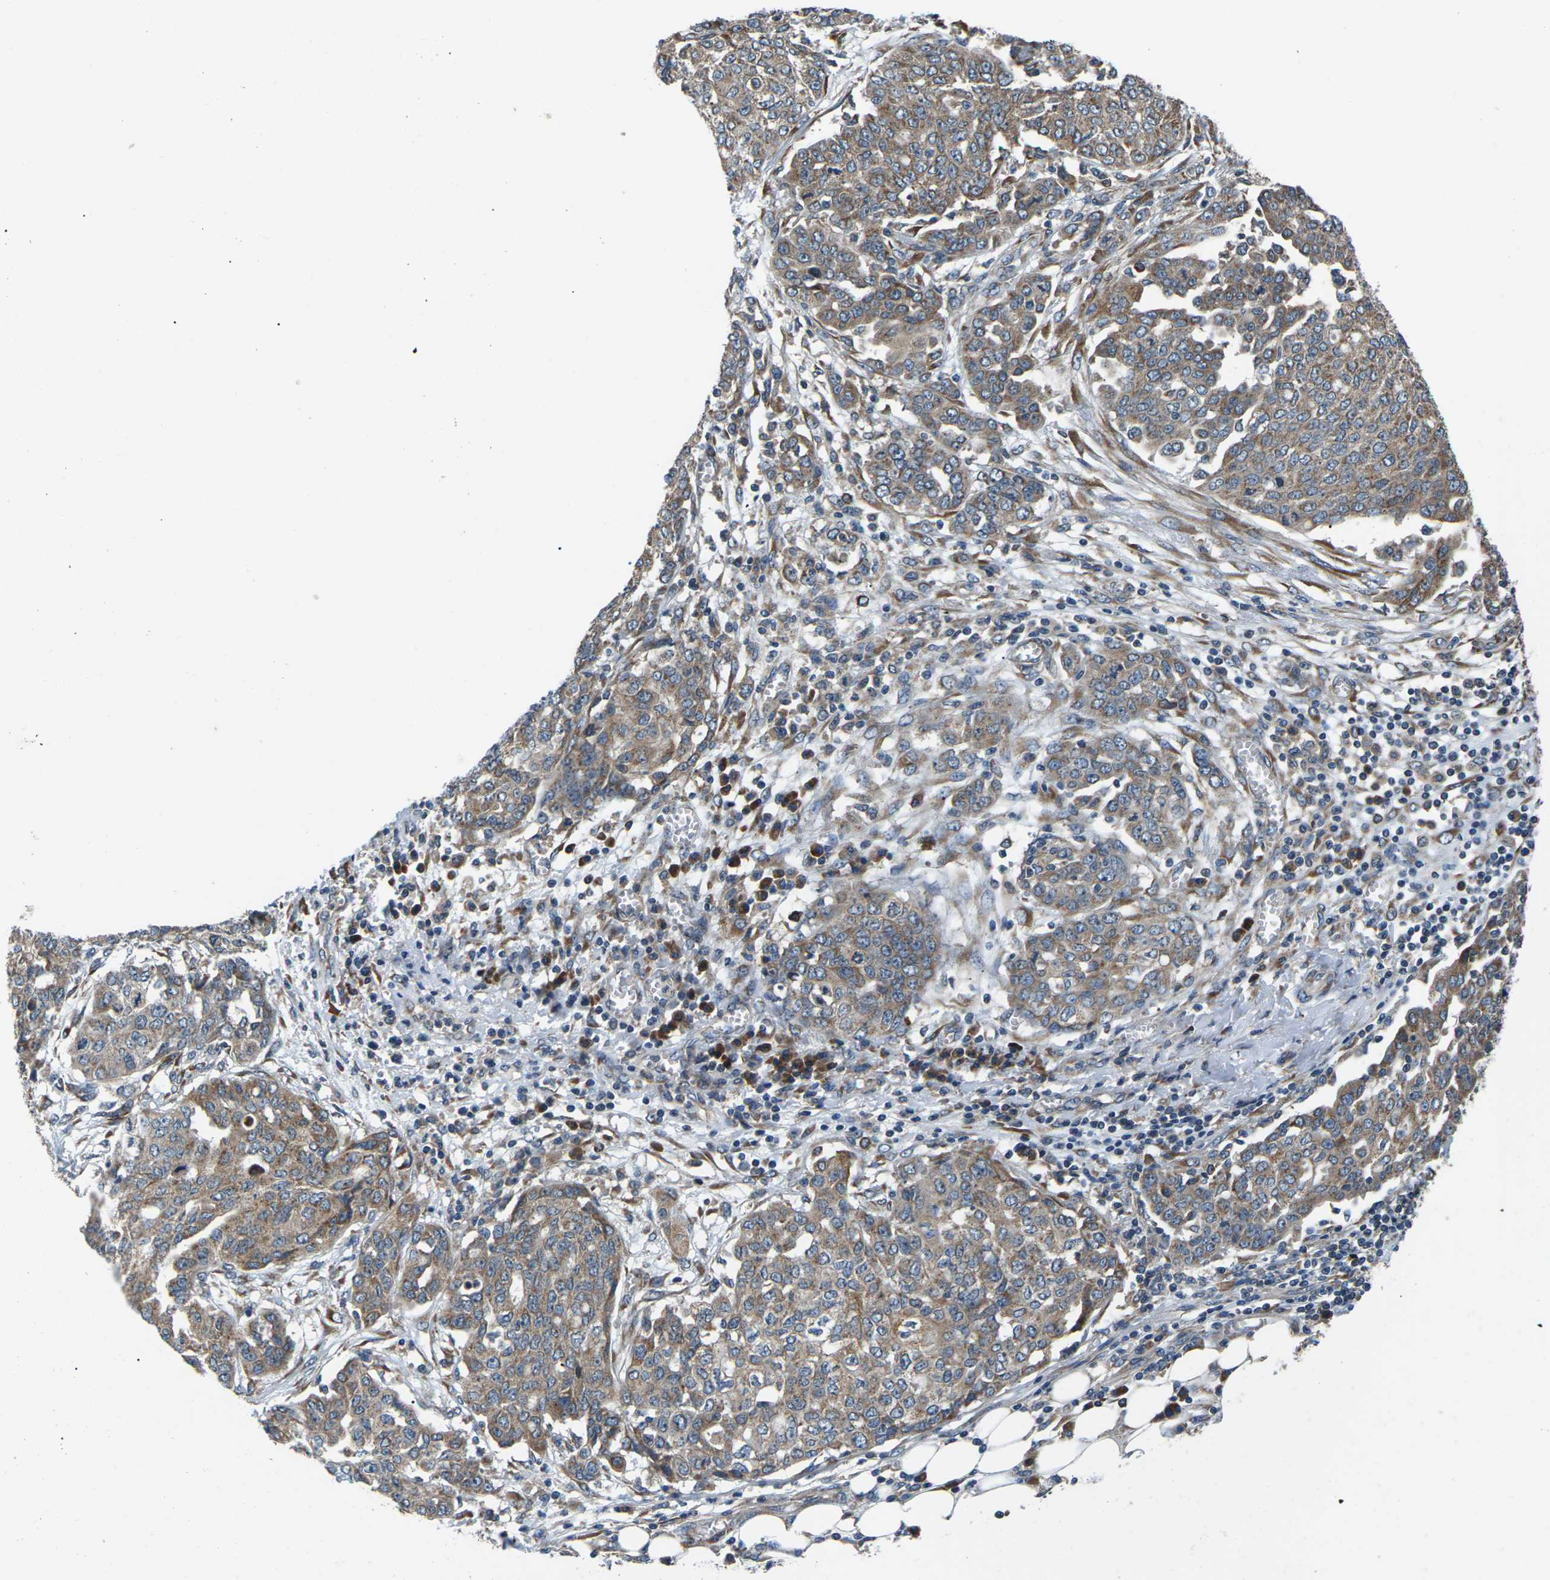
{"staining": {"intensity": "moderate", "quantity": ">75%", "location": "cytoplasmic/membranous"}, "tissue": "ovarian cancer", "cell_type": "Tumor cells", "image_type": "cancer", "snomed": [{"axis": "morphology", "description": "Cystadenocarcinoma, serous, NOS"}, {"axis": "topography", "description": "Soft tissue"}, {"axis": "topography", "description": "Ovary"}], "caption": "A photomicrograph showing moderate cytoplasmic/membranous expression in about >75% of tumor cells in ovarian cancer, as visualized by brown immunohistochemical staining.", "gene": "GABRP", "patient": {"sex": "female", "age": 57}}